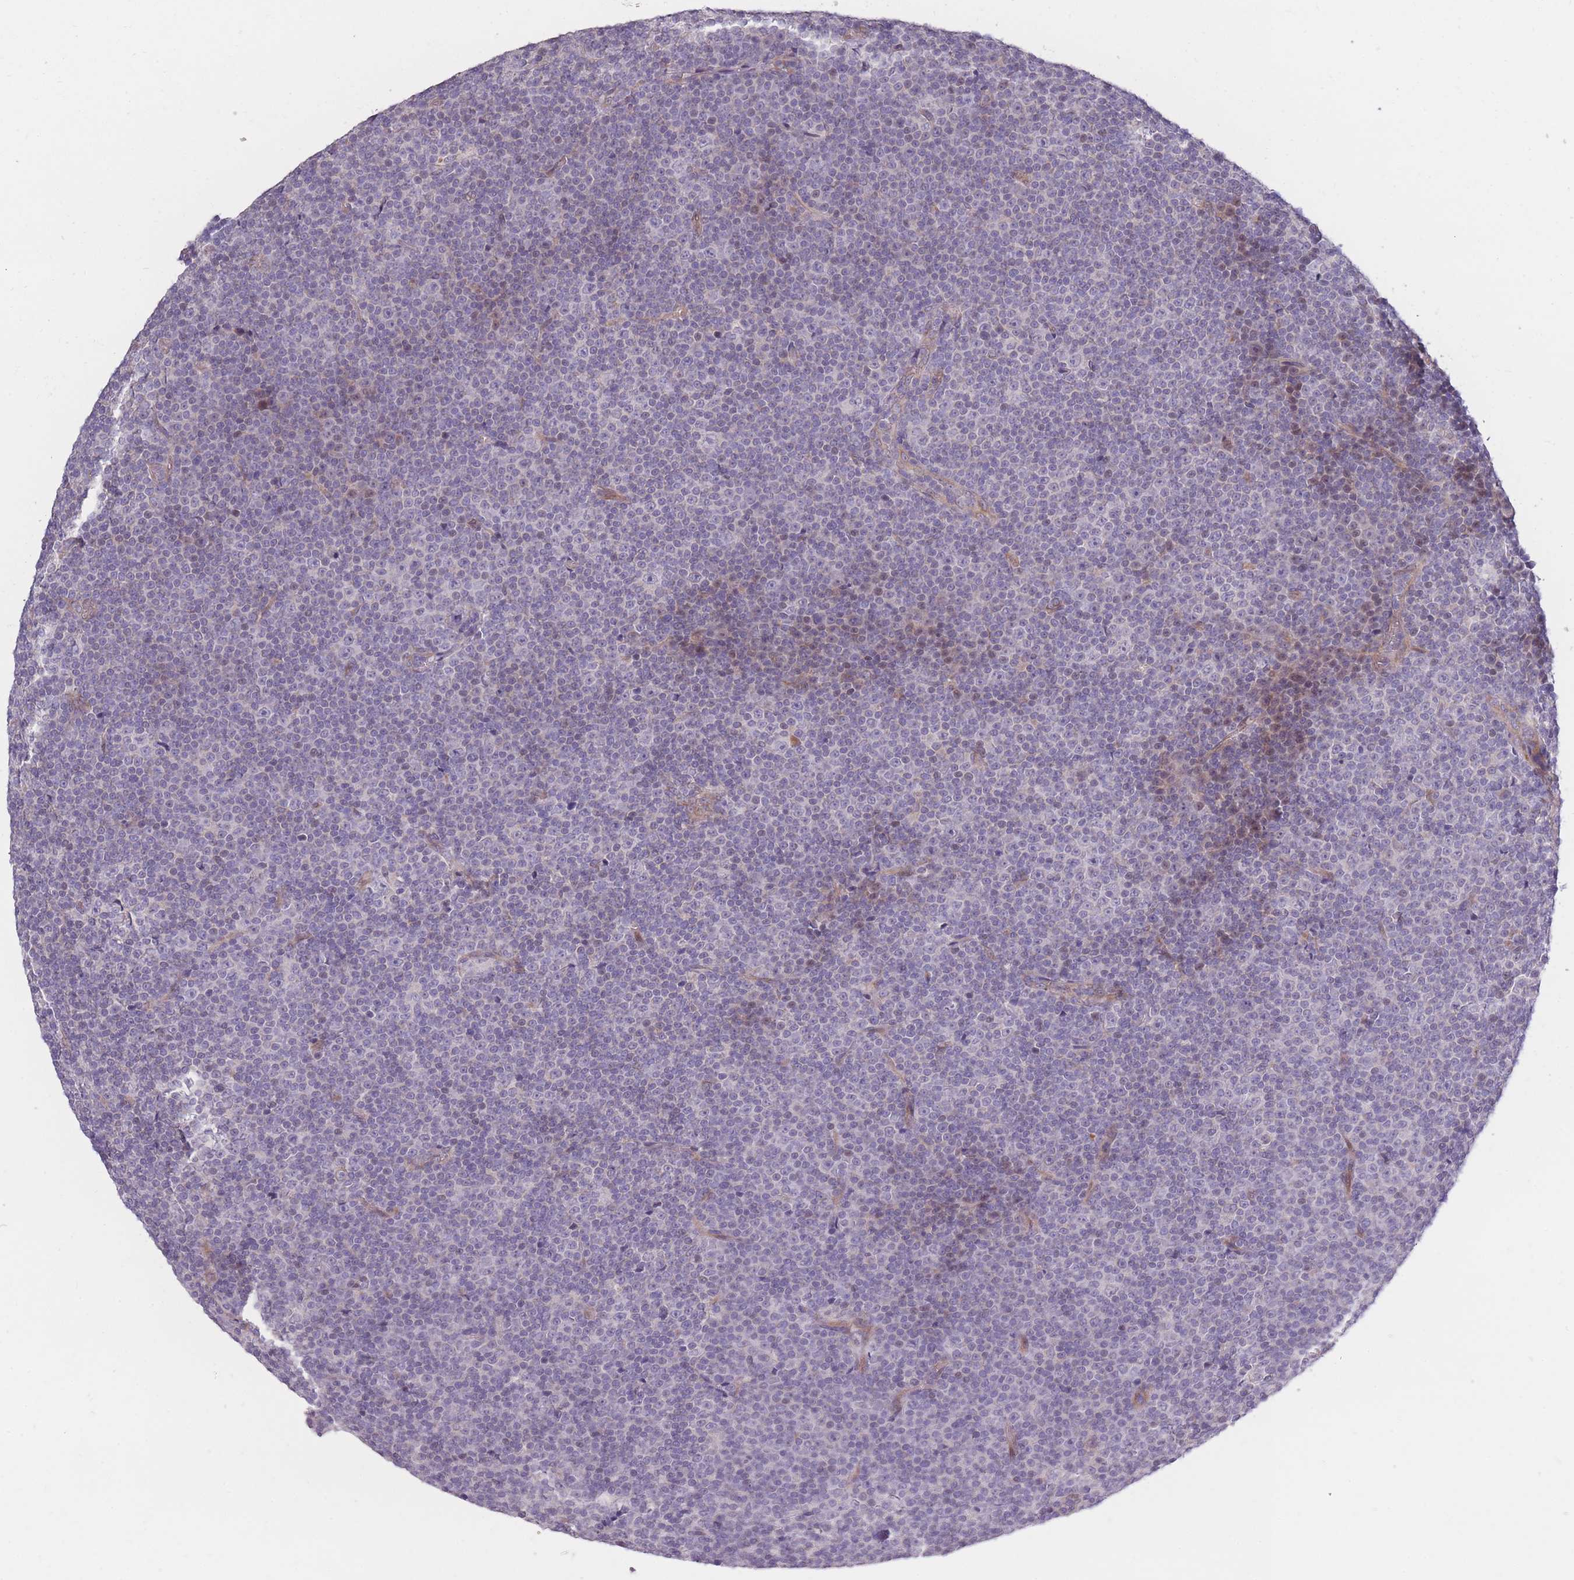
{"staining": {"intensity": "negative", "quantity": "none", "location": "none"}, "tissue": "lymphoma", "cell_type": "Tumor cells", "image_type": "cancer", "snomed": [{"axis": "morphology", "description": "Malignant lymphoma, non-Hodgkin's type, Low grade"}, {"axis": "topography", "description": "Lymph node"}], "caption": "Immunohistochemical staining of human lymphoma reveals no significant positivity in tumor cells.", "gene": "CCNQ", "patient": {"sex": "female", "age": 67}}